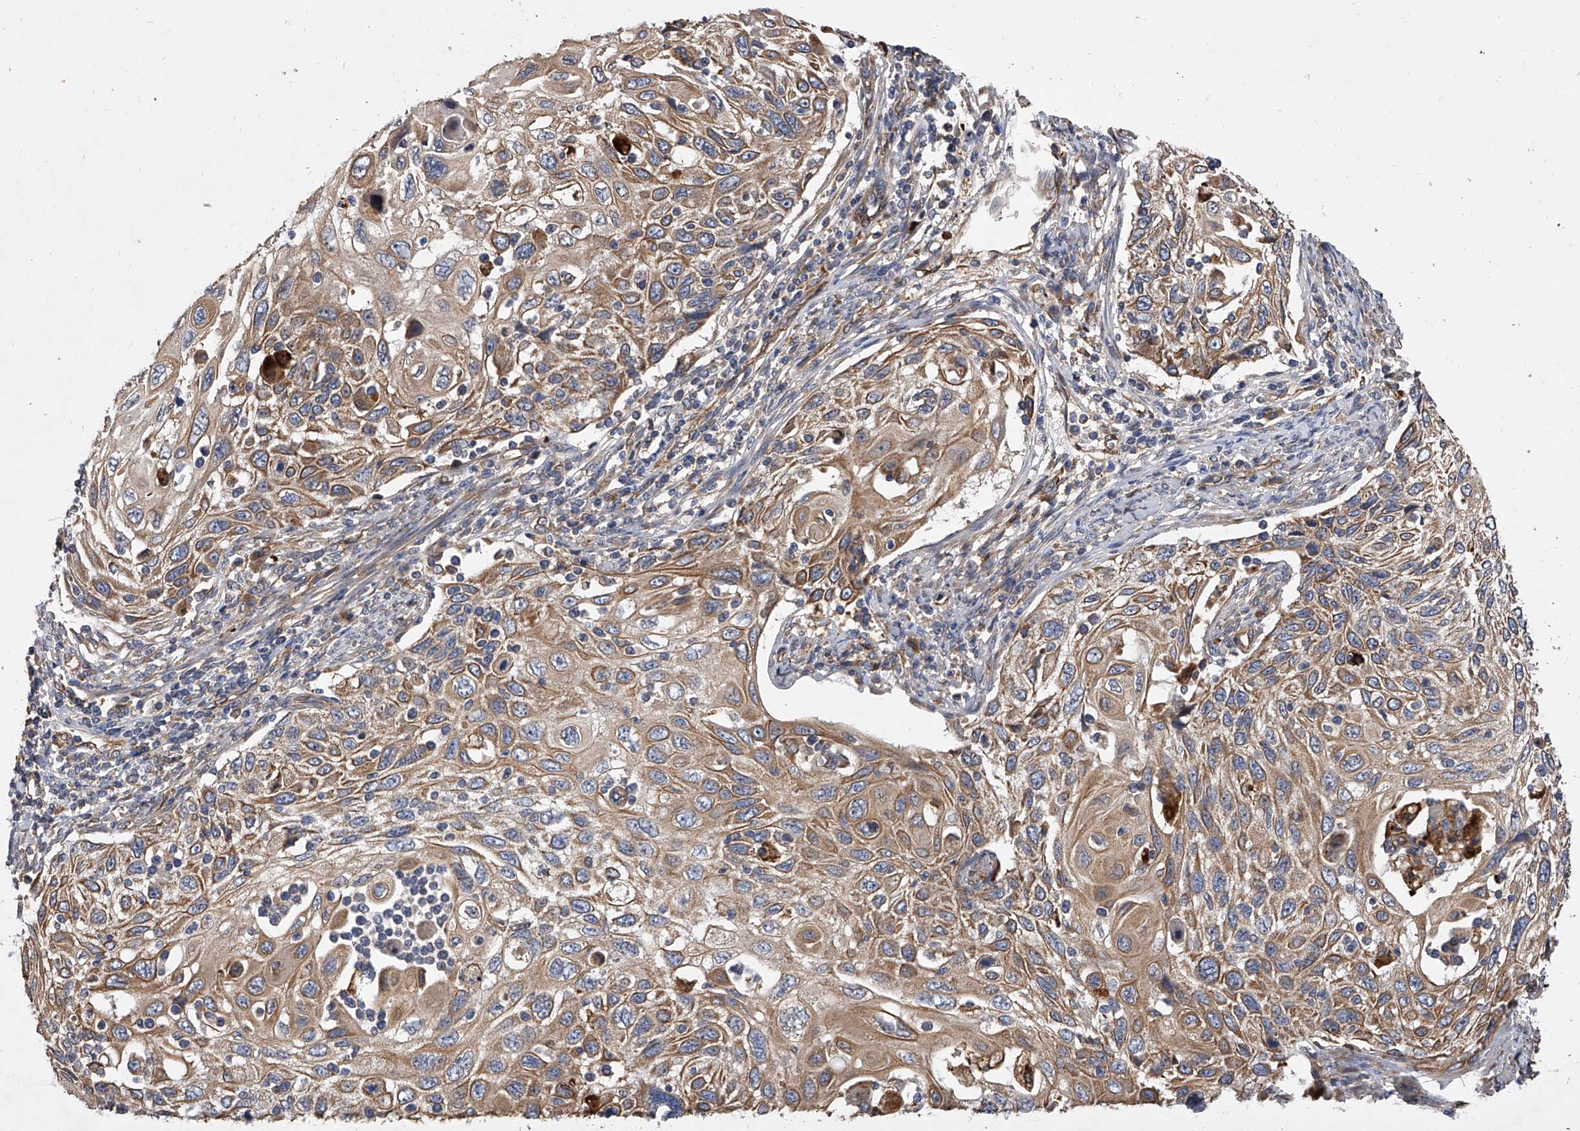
{"staining": {"intensity": "weak", "quantity": ">75%", "location": "cytoplasmic/membranous"}, "tissue": "cervical cancer", "cell_type": "Tumor cells", "image_type": "cancer", "snomed": [{"axis": "morphology", "description": "Squamous cell carcinoma, NOS"}, {"axis": "topography", "description": "Cervix"}], "caption": "Cervical cancer tissue shows weak cytoplasmic/membranous expression in about >75% of tumor cells, visualized by immunohistochemistry. The protein is stained brown, and the nuclei are stained in blue (DAB (3,3'-diaminobenzidine) IHC with brightfield microscopy, high magnification).", "gene": "EXOC4", "patient": {"sex": "female", "age": 70}}